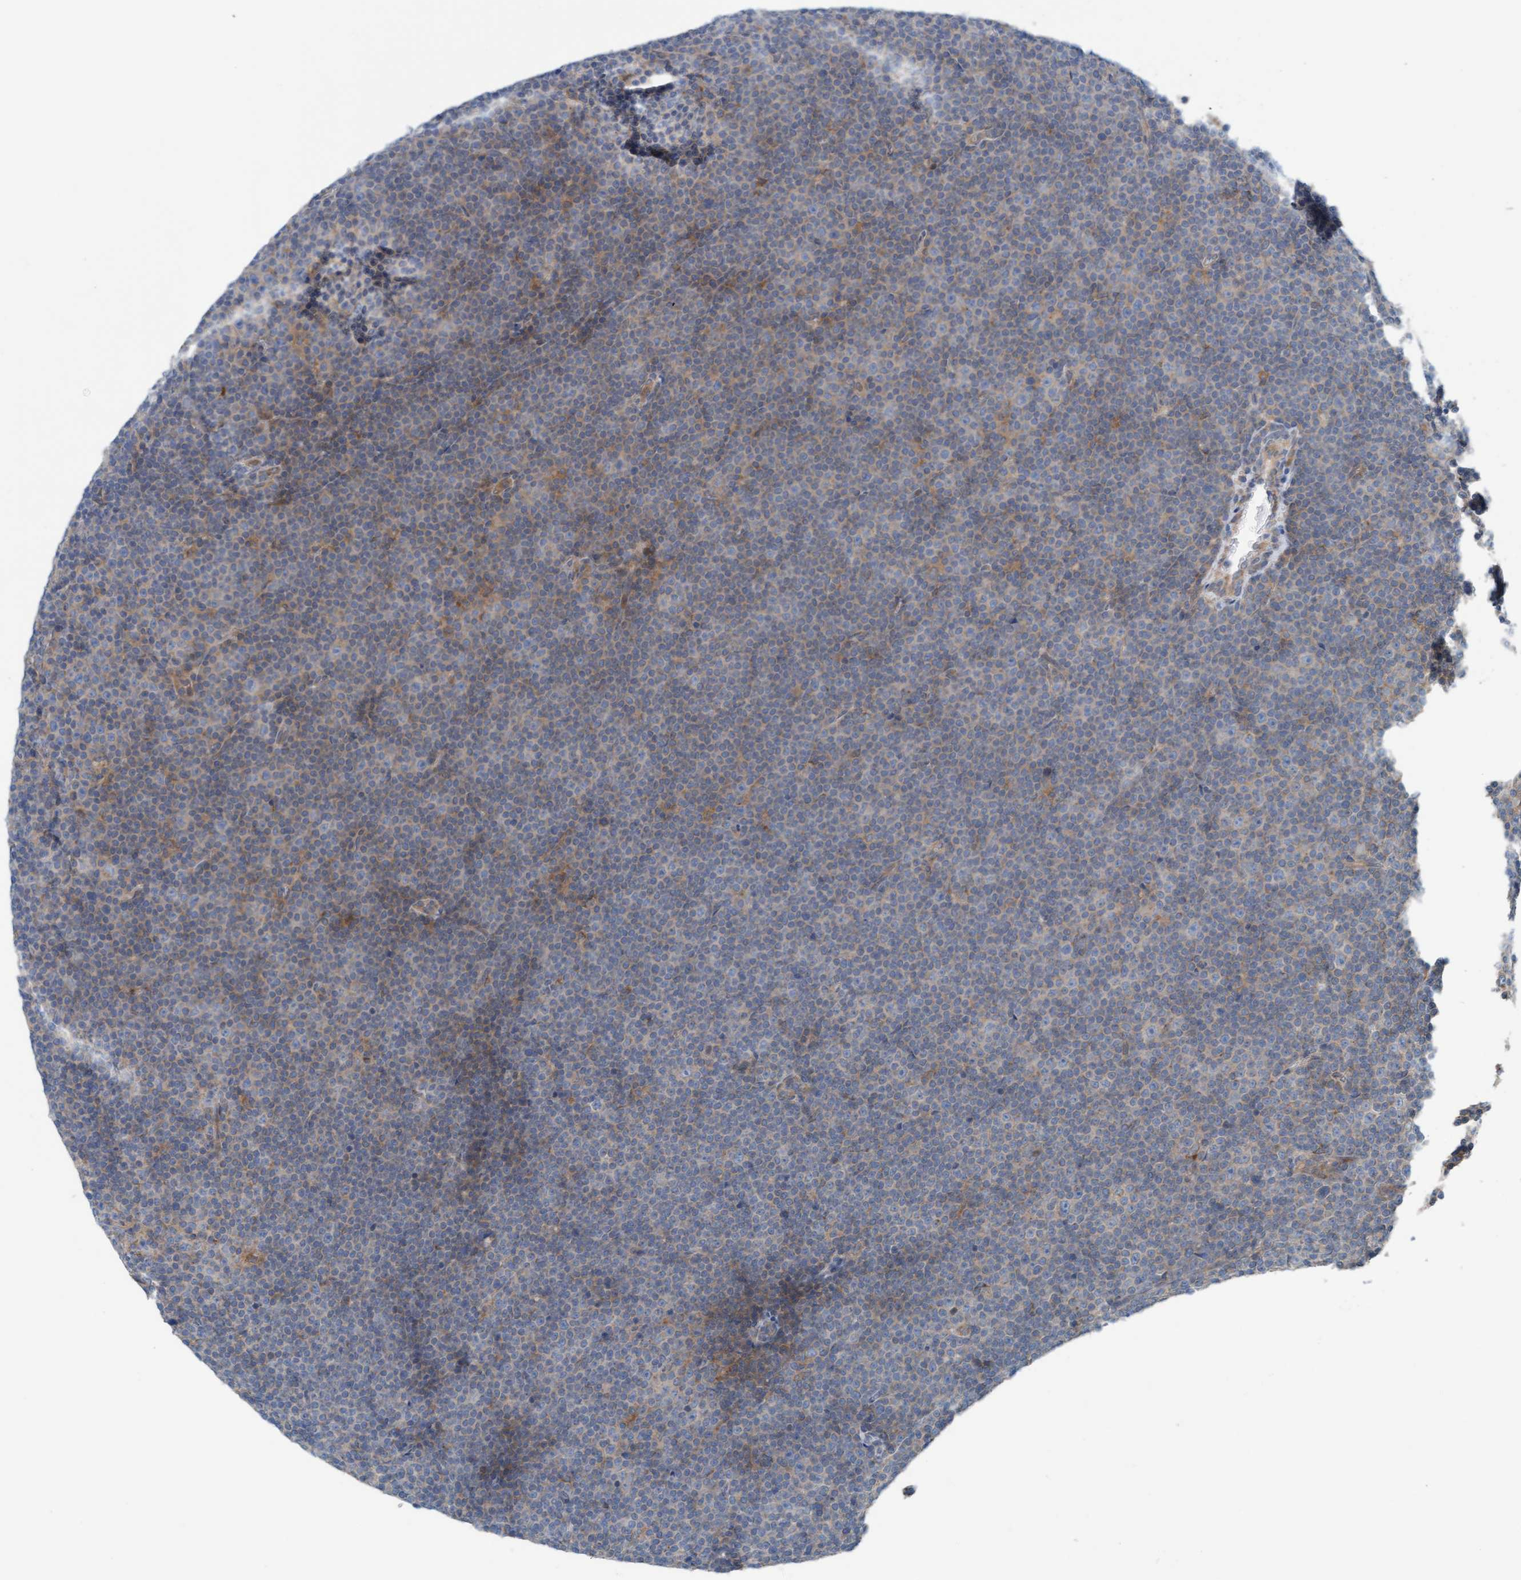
{"staining": {"intensity": "weak", "quantity": "<25%", "location": "cytoplasmic/membranous"}, "tissue": "lymphoma", "cell_type": "Tumor cells", "image_type": "cancer", "snomed": [{"axis": "morphology", "description": "Malignant lymphoma, non-Hodgkin's type, Low grade"}, {"axis": "topography", "description": "Lymph node"}], "caption": "Lymphoma was stained to show a protein in brown. There is no significant positivity in tumor cells. (Brightfield microscopy of DAB (3,3'-diaminobenzidine) immunohistochemistry at high magnification).", "gene": "UBAP1", "patient": {"sex": "female", "age": 67}}